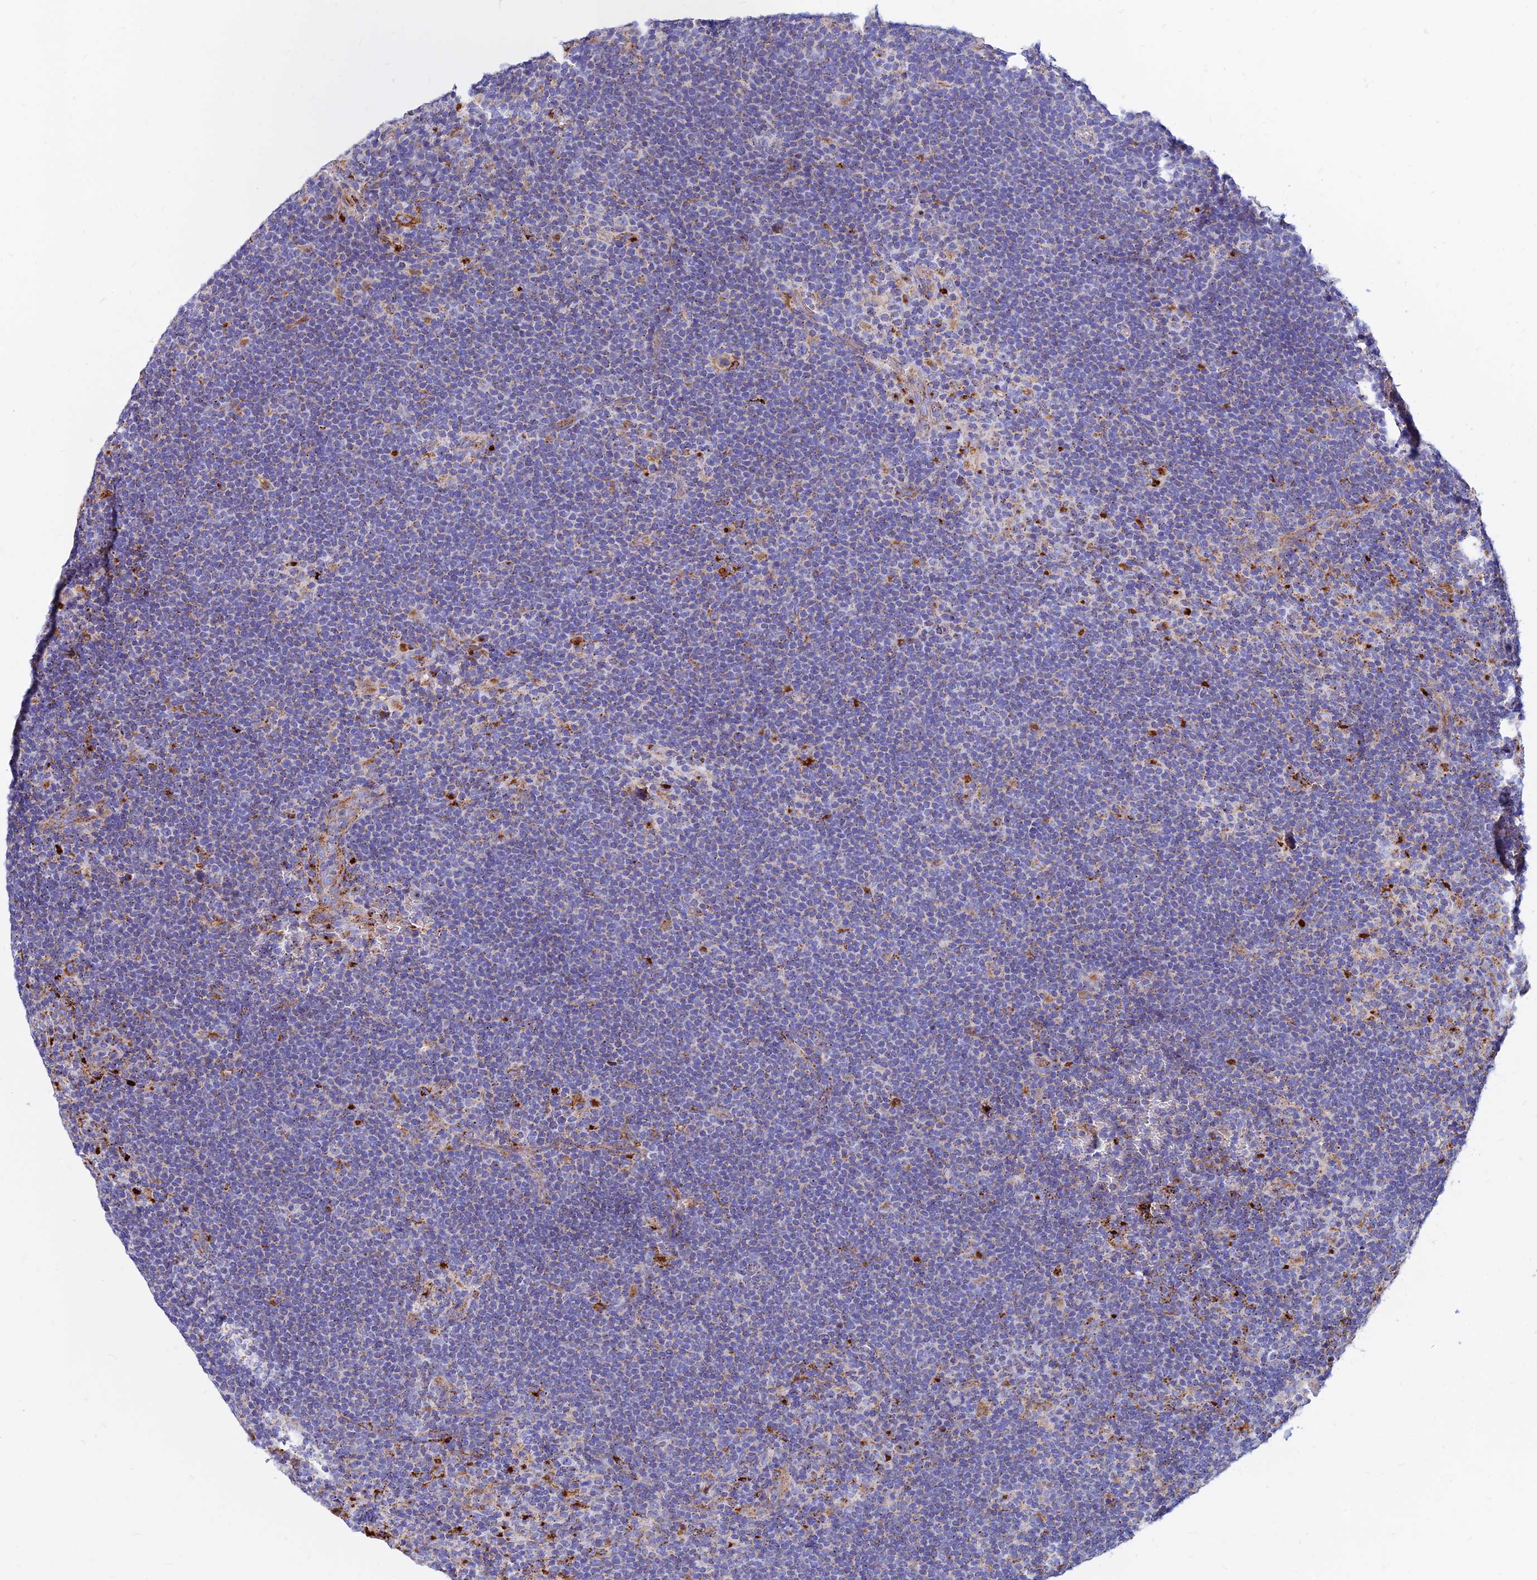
{"staining": {"intensity": "negative", "quantity": "none", "location": "none"}, "tissue": "lymphoma", "cell_type": "Tumor cells", "image_type": "cancer", "snomed": [{"axis": "morphology", "description": "Hodgkin's disease, NOS"}, {"axis": "topography", "description": "Lymph node"}], "caption": "Protein analysis of Hodgkin's disease demonstrates no significant expression in tumor cells.", "gene": "SPNS1", "patient": {"sex": "female", "age": 57}}